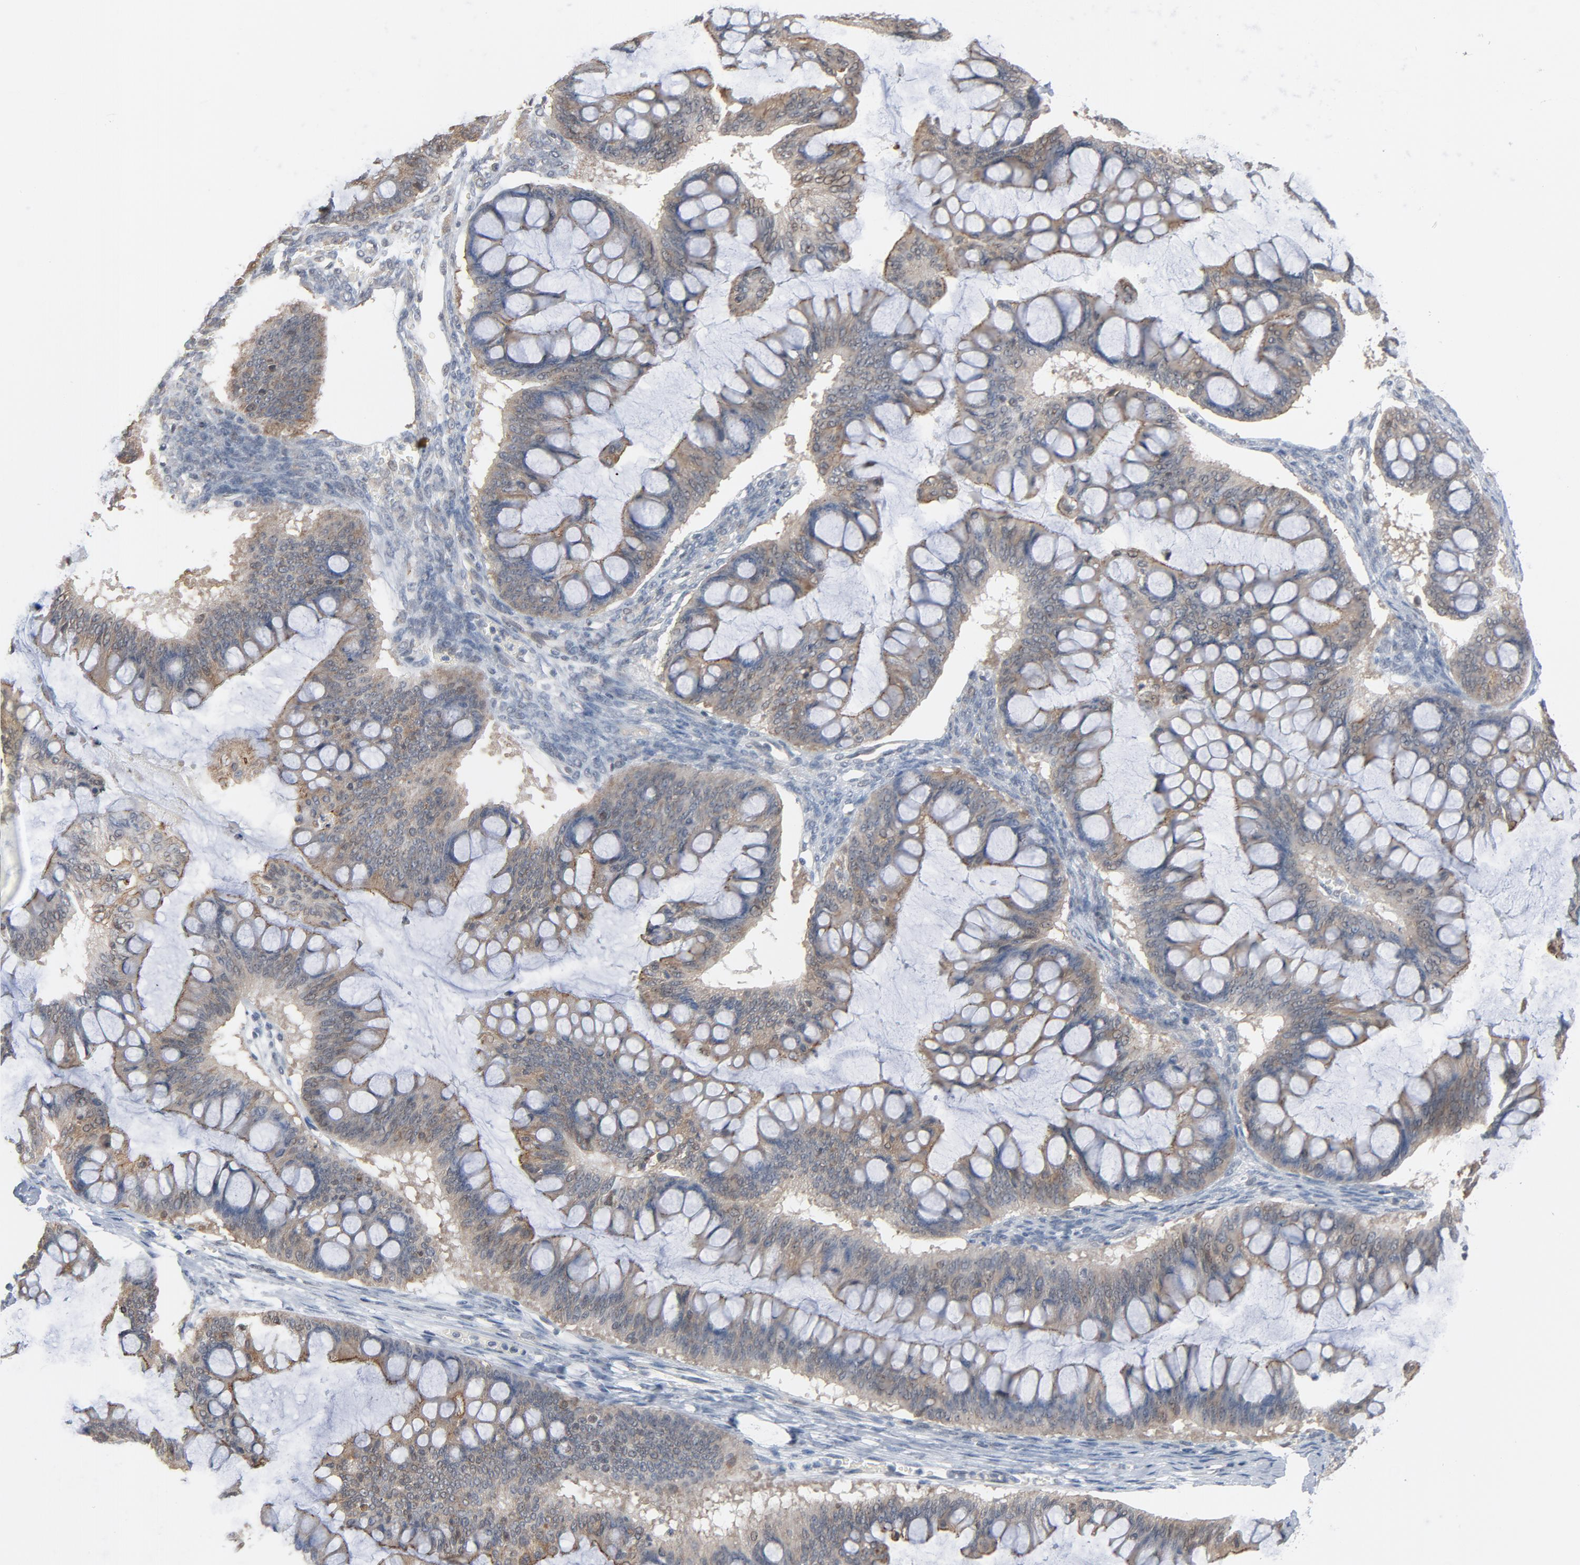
{"staining": {"intensity": "weak", "quantity": ">75%", "location": "cytoplasmic/membranous"}, "tissue": "ovarian cancer", "cell_type": "Tumor cells", "image_type": "cancer", "snomed": [{"axis": "morphology", "description": "Cystadenocarcinoma, mucinous, NOS"}, {"axis": "topography", "description": "Ovary"}], "caption": "Human ovarian cancer stained for a protein (brown) exhibits weak cytoplasmic/membranous positive positivity in approximately >75% of tumor cells.", "gene": "ITPR3", "patient": {"sex": "female", "age": 73}}